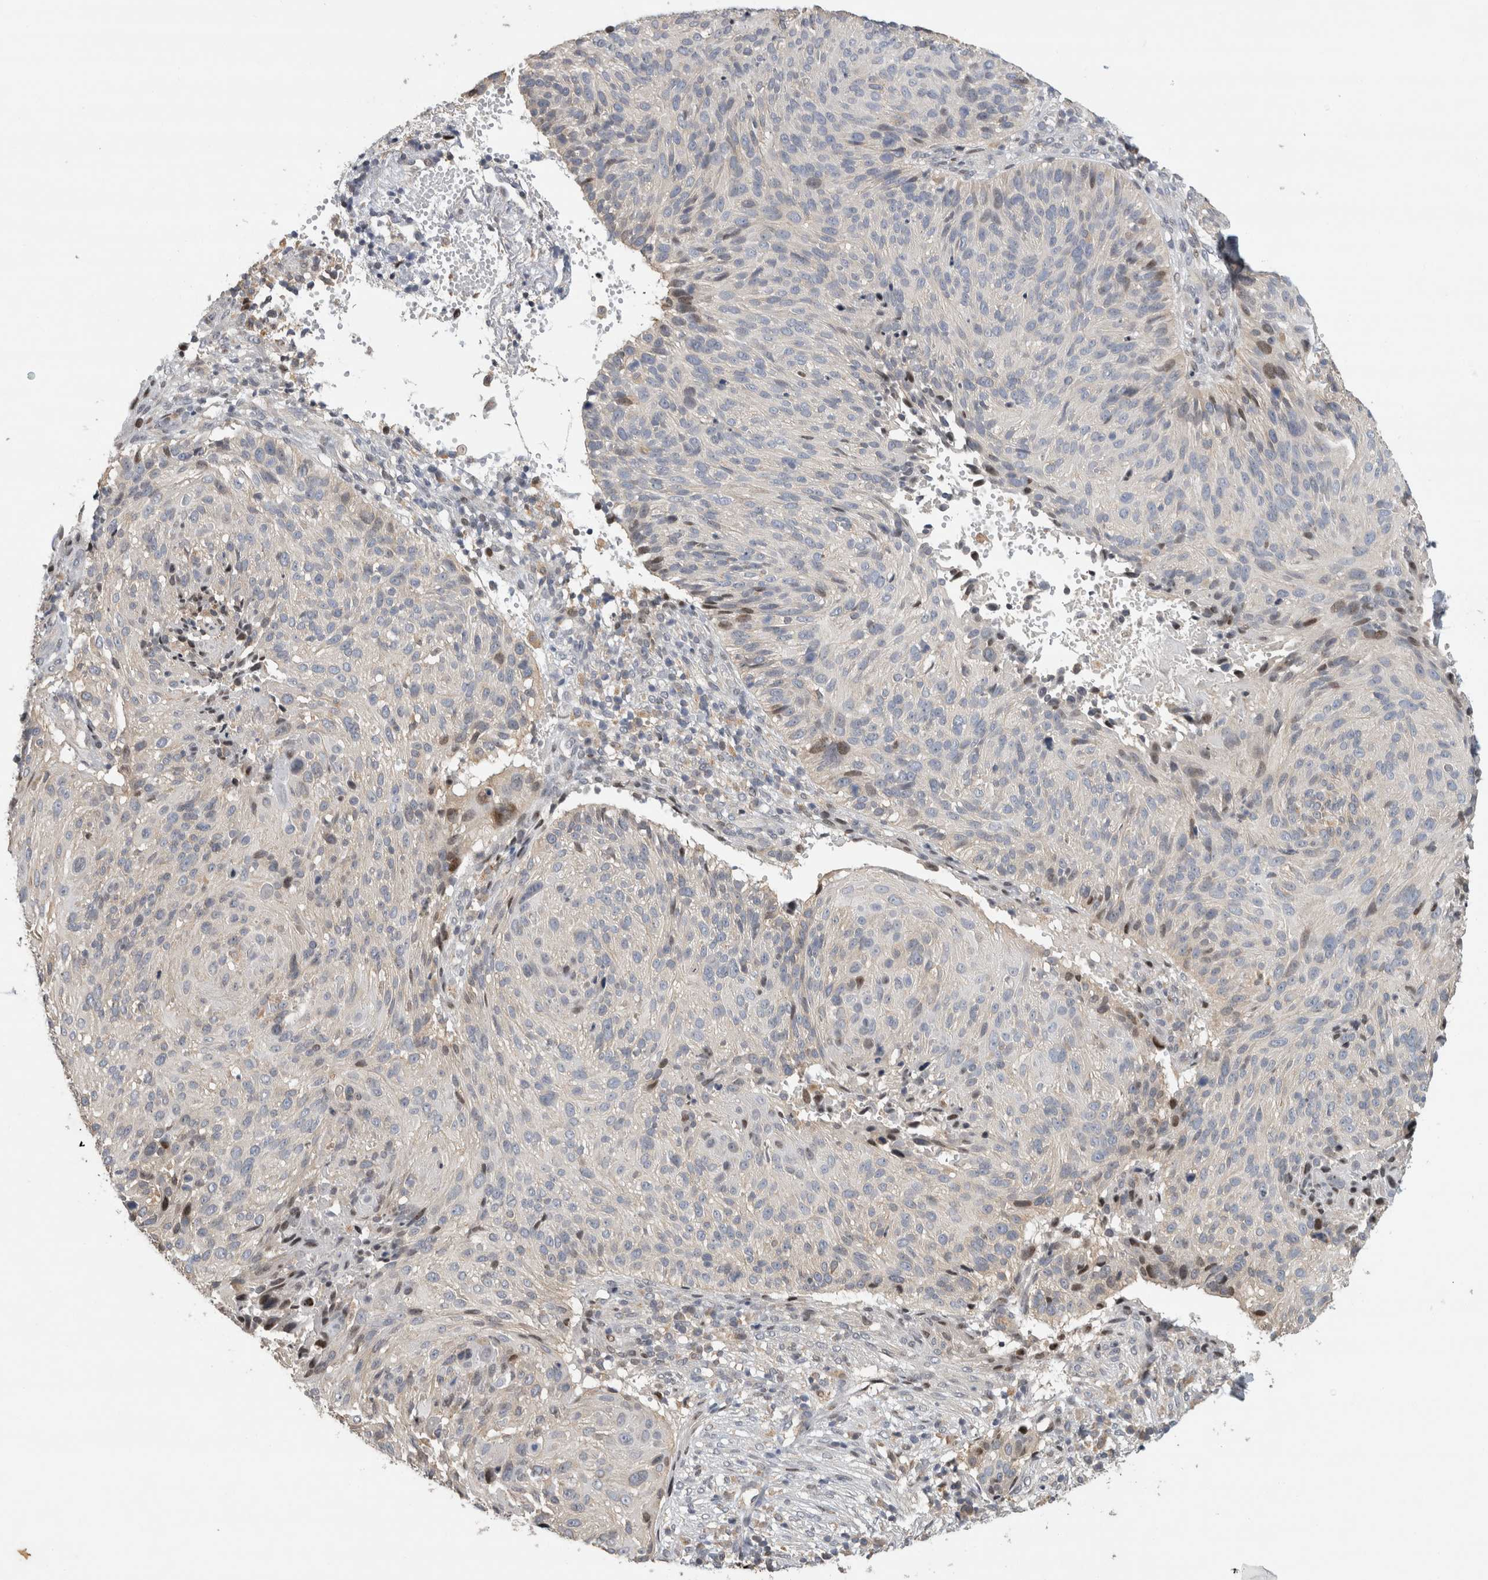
{"staining": {"intensity": "moderate", "quantity": "<25%", "location": "nuclear"}, "tissue": "cervical cancer", "cell_type": "Tumor cells", "image_type": "cancer", "snomed": [{"axis": "morphology", "description": "Squamous cell carcinoma, NOS"}, {"axis": "topography", "description": "Cervix"}], "caption": "Protein staining shows moderate nuclear staining in about <25% of tumor cells in cervical squamous cell carcinoma. (DAB (3,3'-diaminobenzidine) IHC, brown staining for protein, blue staining for nuclei).", "gene": "C8orf58", "patient": {"sex": "female", "age": 74}}